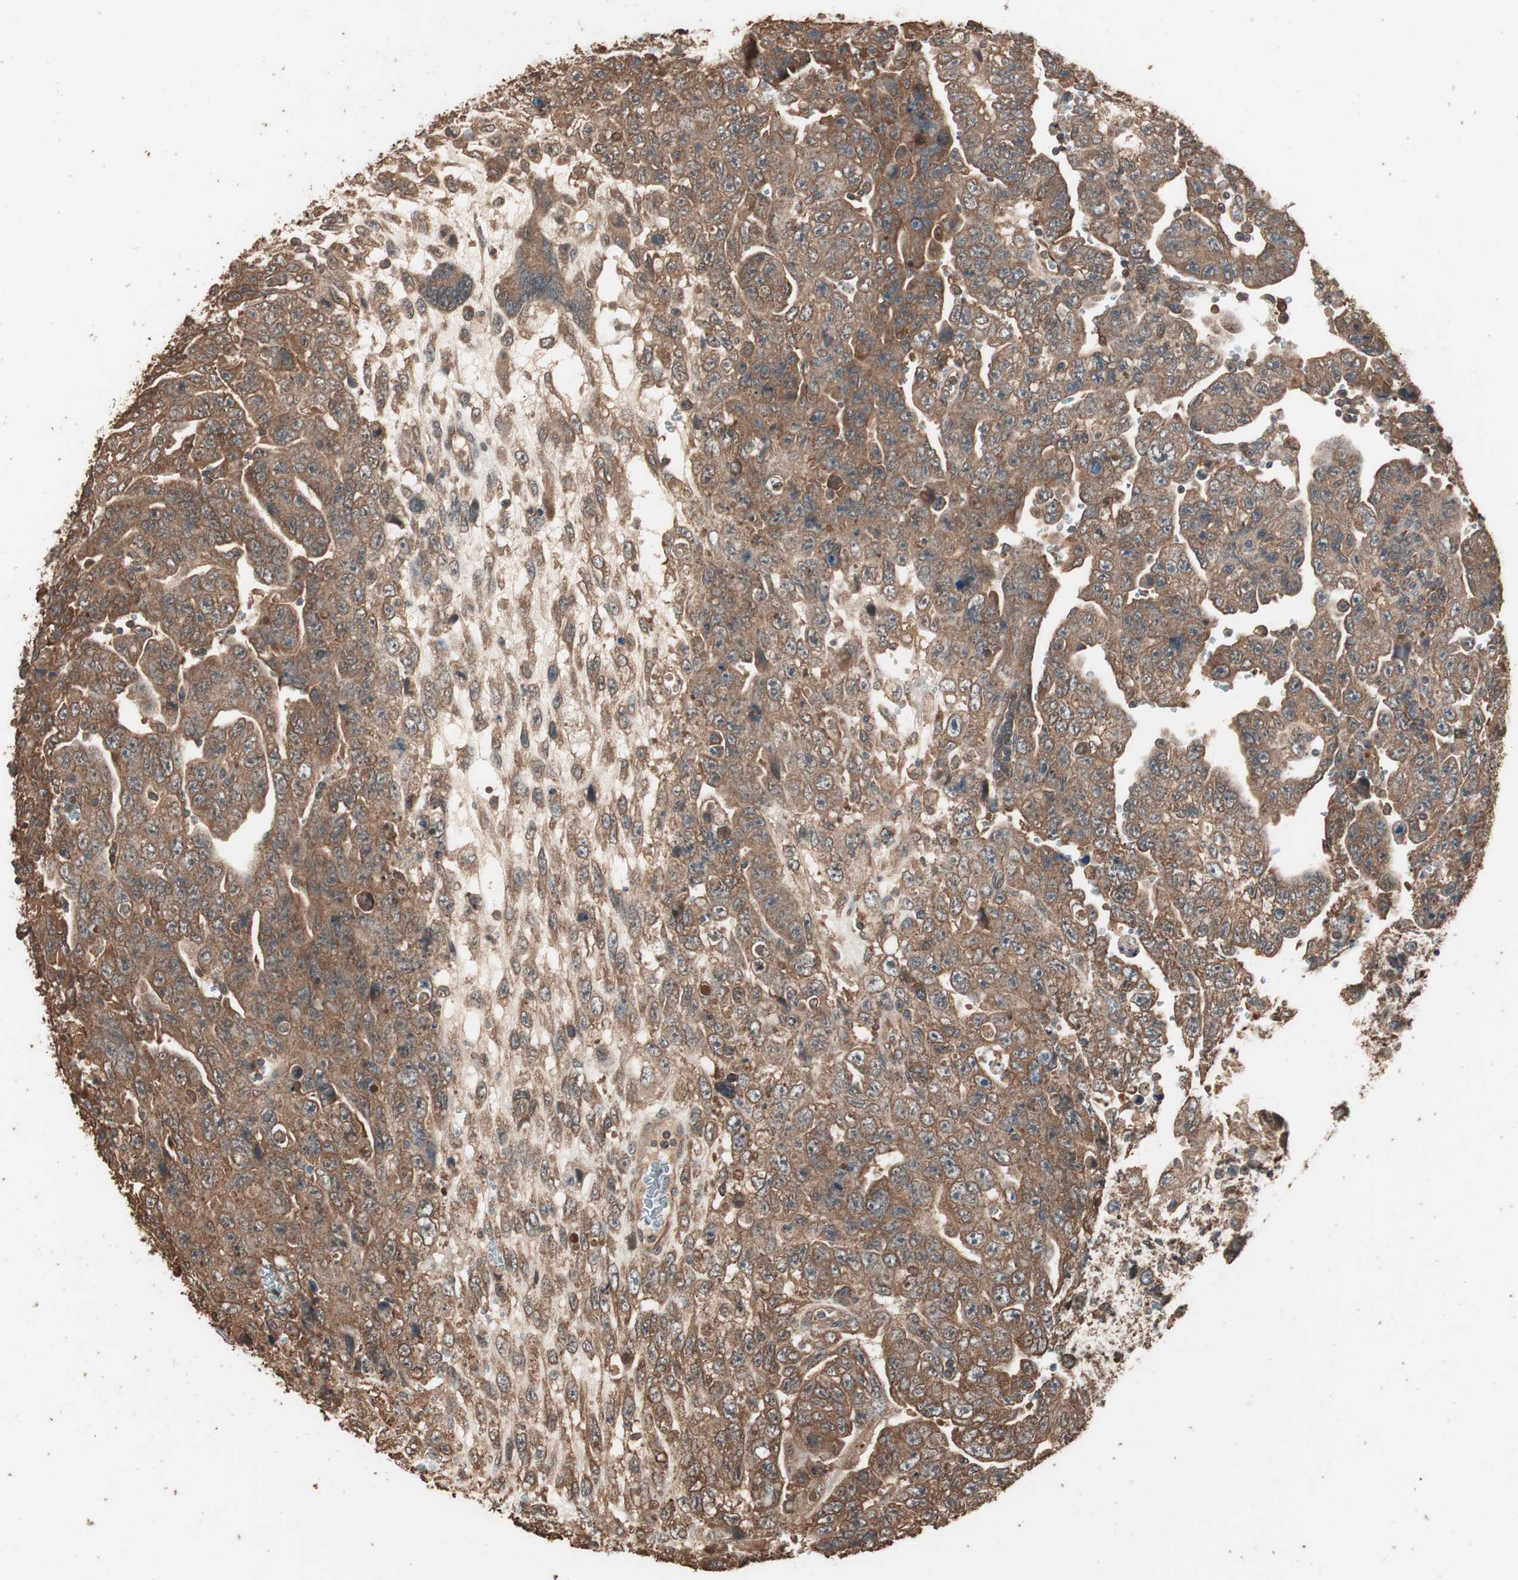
{"staining": {"intensity": "moderate", "quantity": ">75%", "location": "cytoplasmic/membranous"}, "tissue": "testis cancer", "cell_type": "Tumor cells", "image_type": "cancer", "snomed": [{"axis": "morphology", "description": "Carcinoma, Embryonal, NOS"}, {"axis": "topography", "description": "Testis"}], "caption": "Tumor cells demonstrate moderate cytoplasmic/membranous expression in about >75% of cells in testis embryonal carcinoma. Ihc stains the protein in brown and the nuclei are stained blue.", "gene": "CCN4", "patient": {"sex": "male", "age": 28}}